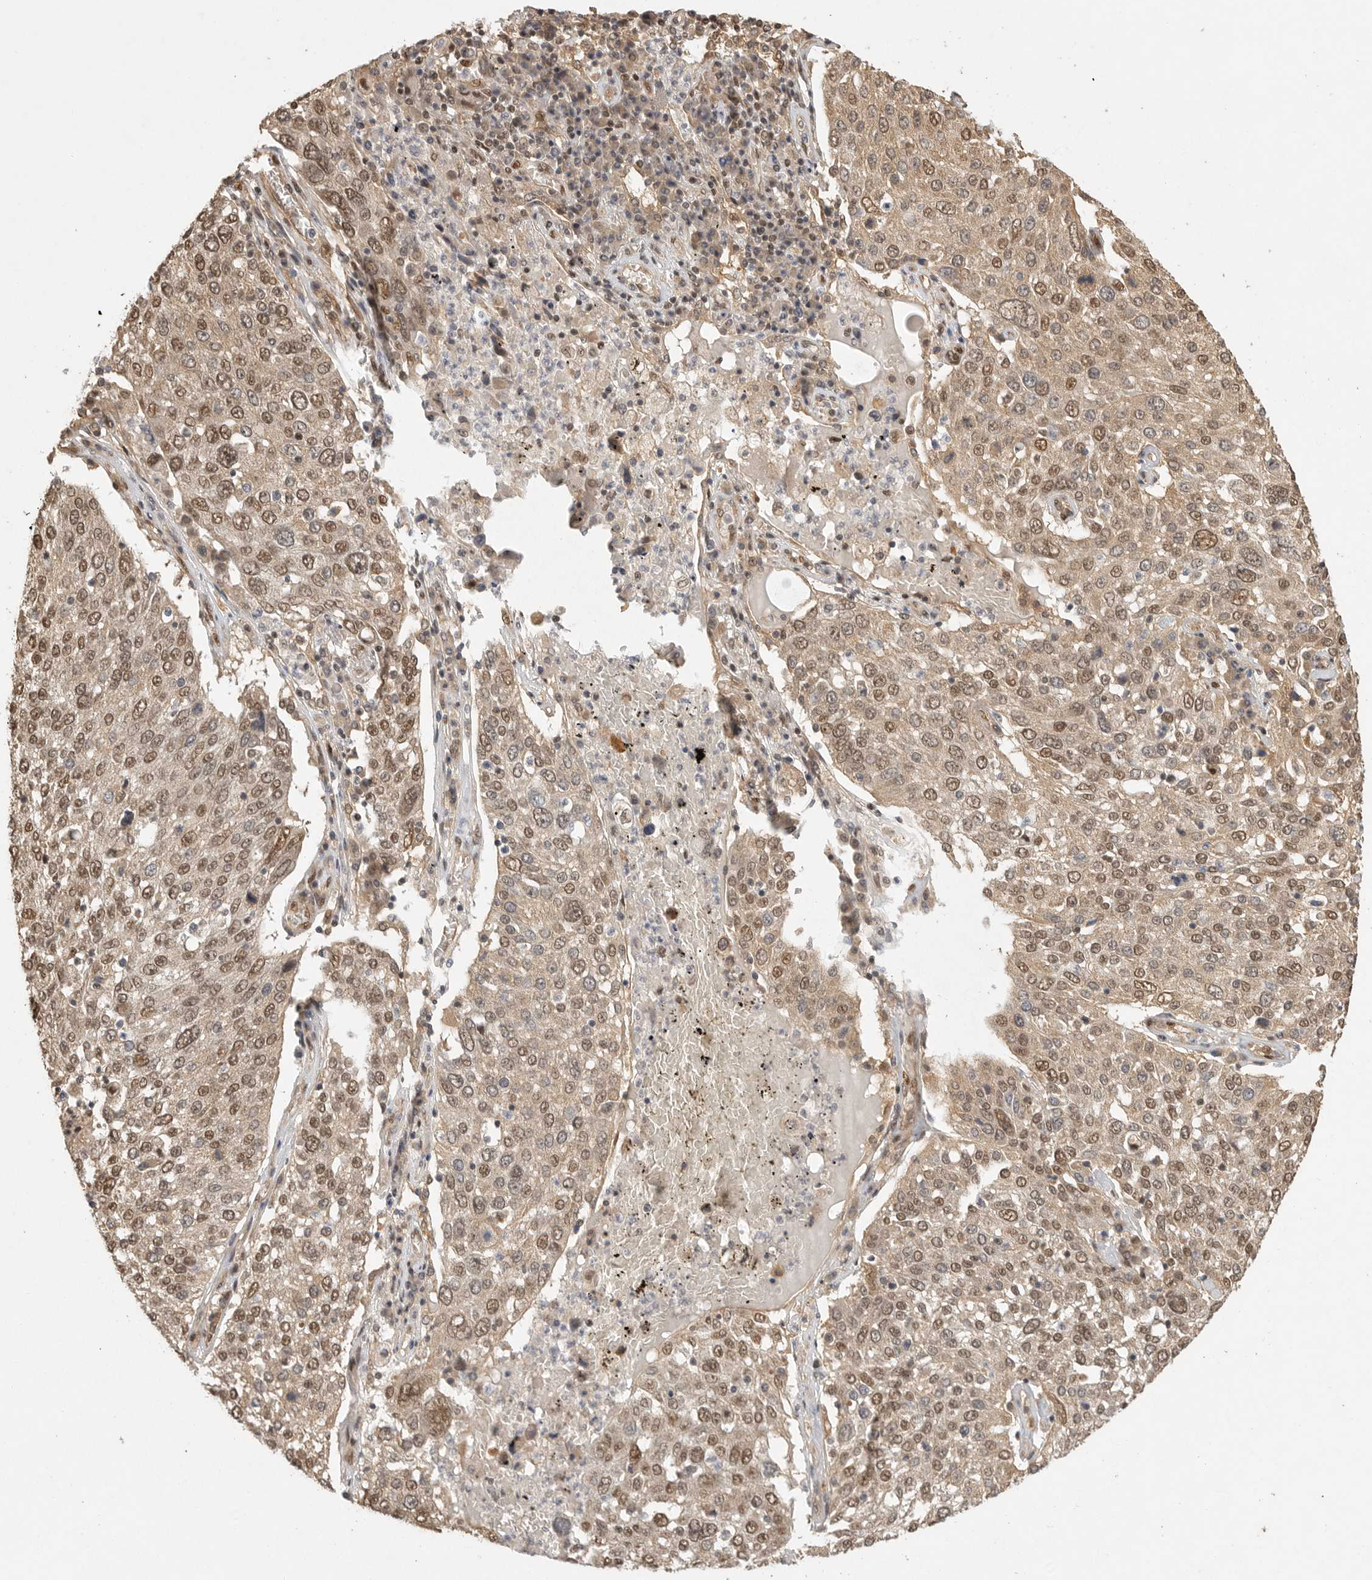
{"staining": {"intensity": "moderate", "quantity": ">75%", "location": "cytoplasmic/membranous,nuclear"}, "tissue": "lung cancer", "cell_type": "Tumor cells", "image_type": "cancer", "snomed": [{"axis": "morphology", "description": "Squamous cell carcinoma, NOS"}, {"axis": "topography", "description": "Lung"}], "caption": "Protein staining of lung cancer tissue reveals moderate cytoplasmic/membranous and nuclear expression in about >75% of tumor cells.", "gene": "DFFA", "patient": {"sex": "male", "age": 65}}